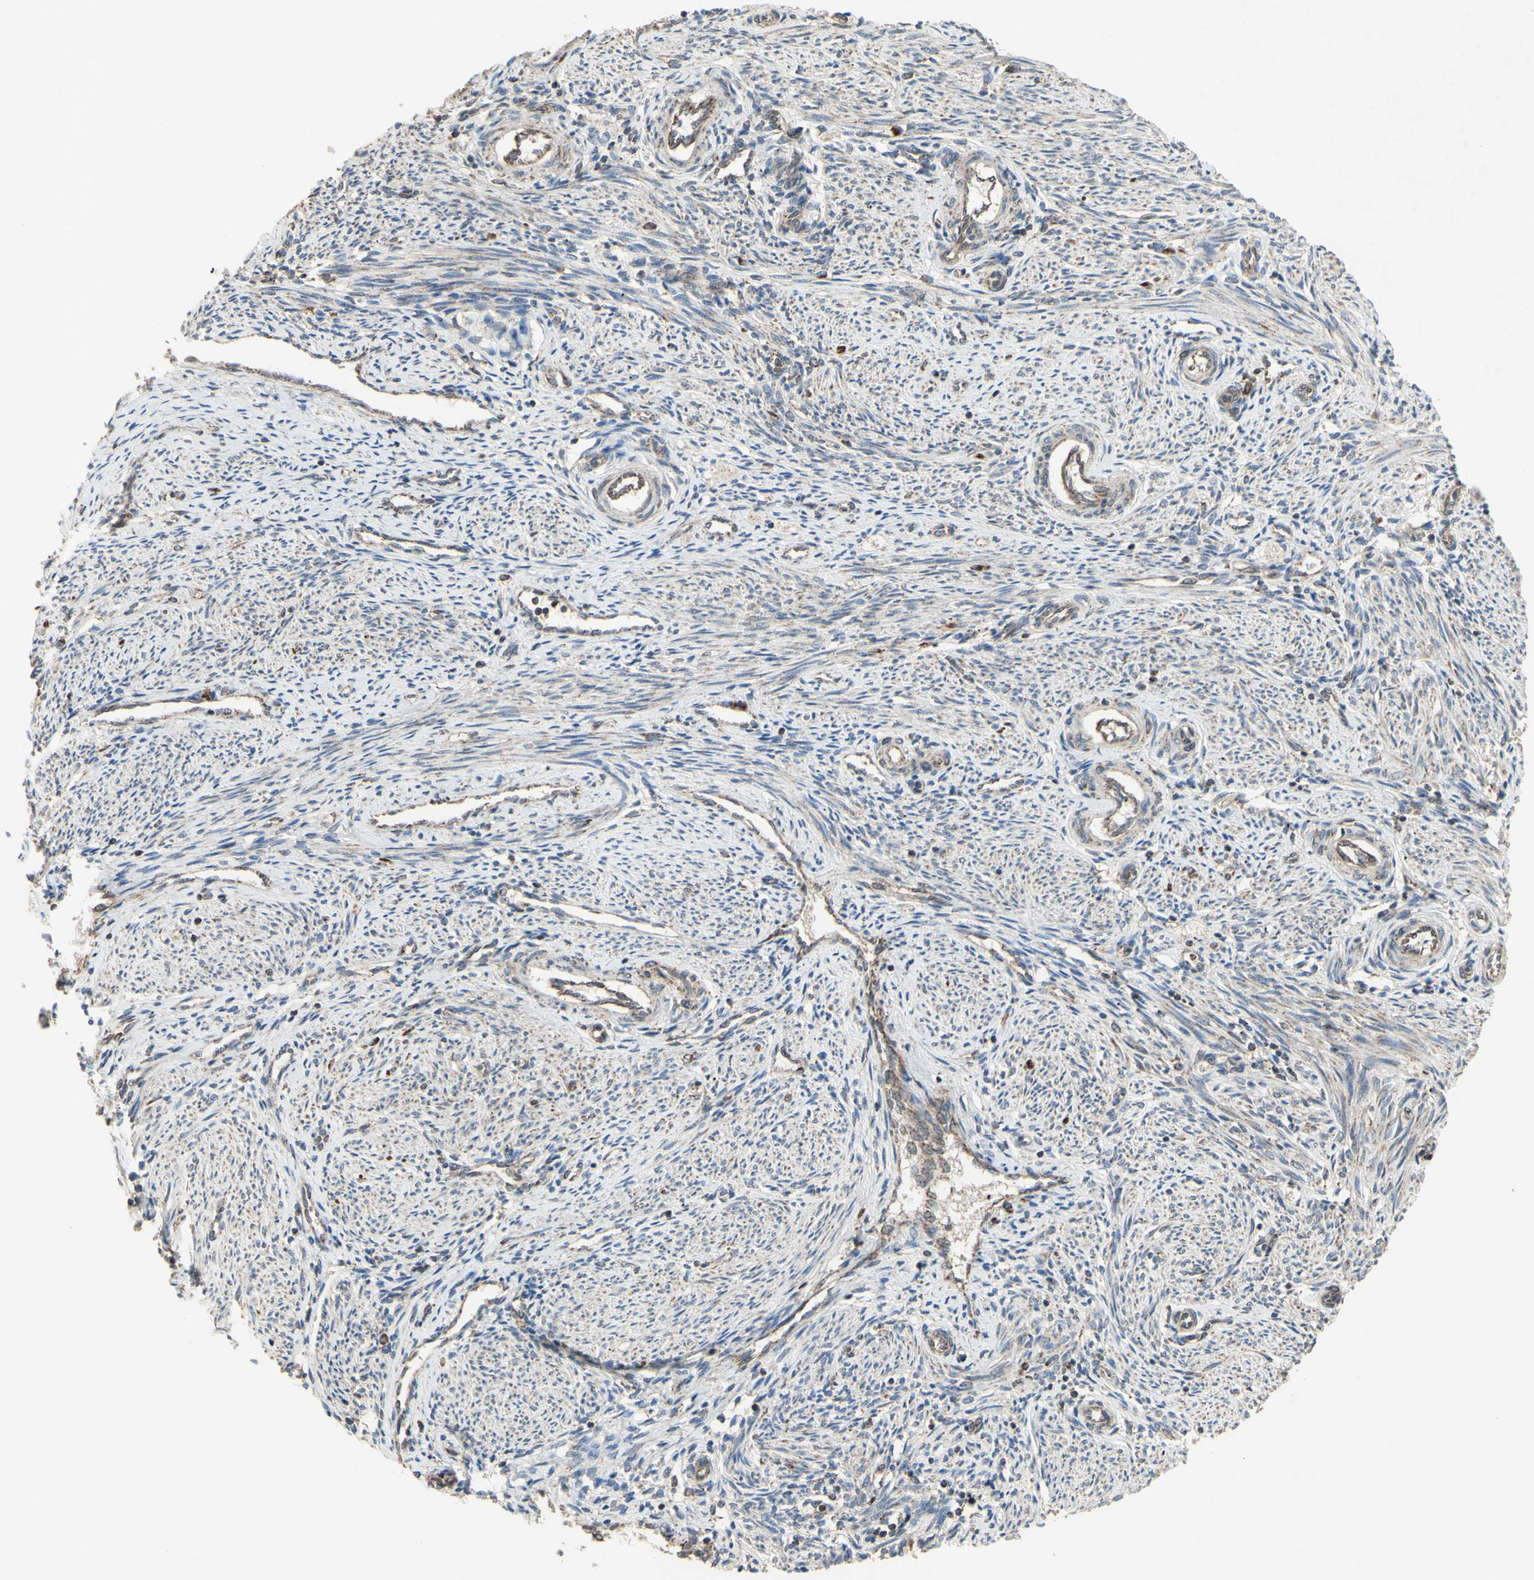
{"staining": {"intensity": "moderate", "quantity": ">75%", "location": "cytoplasmic/membranous"}, "tissue": "endometrium", "cell_type": "Cells in endometrial stroma", "image_type": "normal", "snomed": [{"axis": "morphology", "description": "Normal tissue, NOS"}, {"axis": "topography", "description": "Endometrium"}], "caption": "Moderate cytoplasmic/membranous protein expression is identified in approximately >75% of cells in endometrial stroma in endometrium. (DAB (3,3'-diaminobenzidine) = brown stain, brightfield microscopy at high magnification).", "gene": "CD164", "patient": {"sex": "female", "age": 42}}